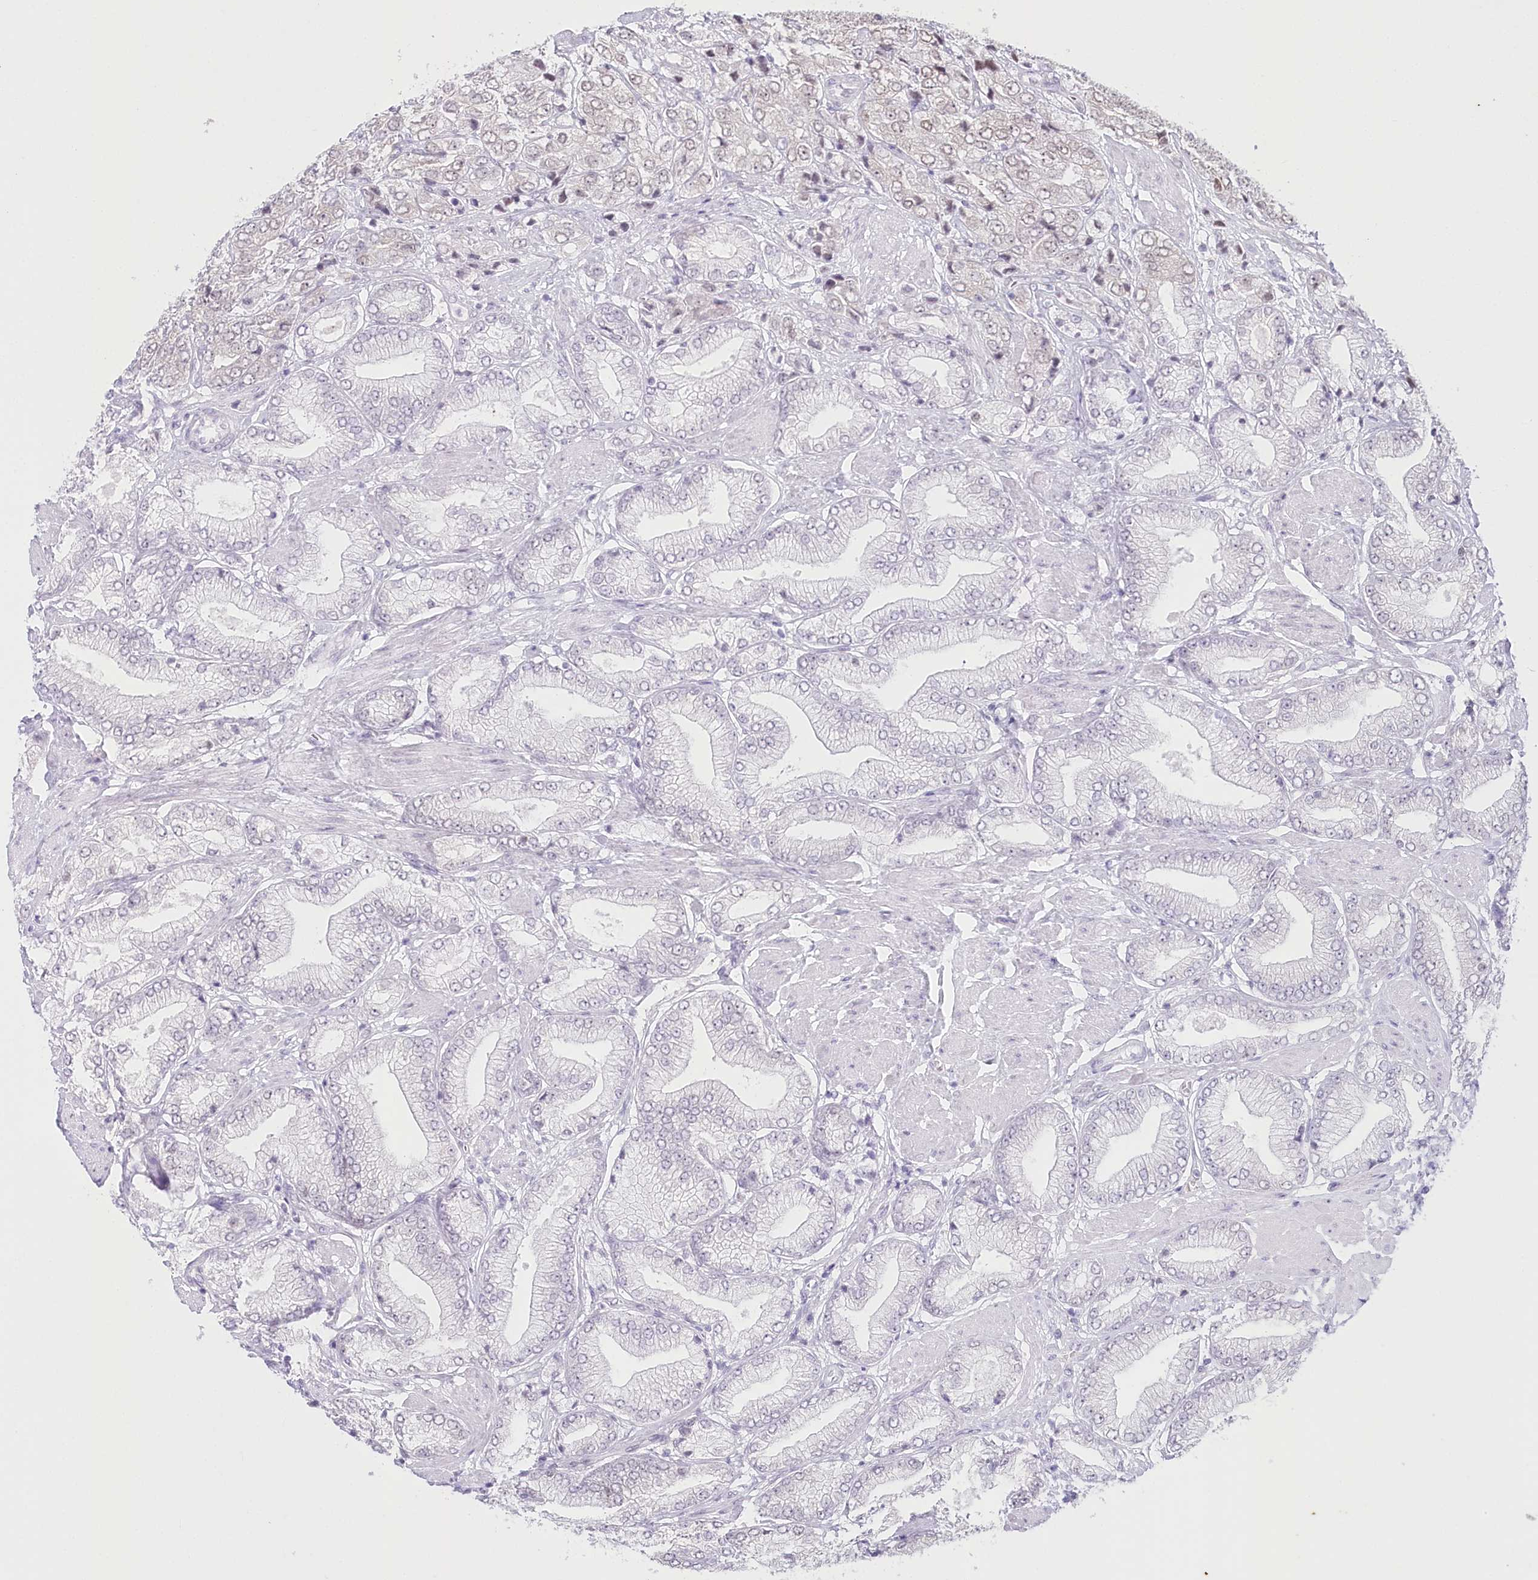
{"staining": {"intensity": "moderate", "quantity": "25%-75%", "location": "nuclear"}, "tissue": "prostate cancer", "cell_type": "Tumor cells", "image_type": "cancer", "snomed": [{"axis": "morphology", "description": "Adenocarcinoma, High grade"}, {"axis": "topography", "description": "Prostate"}], "caption": "IHC micrograph of neoplastic tissue: prostate cancer (adenocarcinoma (high-grade)) stained using immunohistochemistry (IHC) displays medium levels of moderate protein expression localized specifically in the nuclear of tumor cells, appearing as a nuclear brown color.", "gene": "PYURF", "patient": {"sex": "male", "age": 50}}